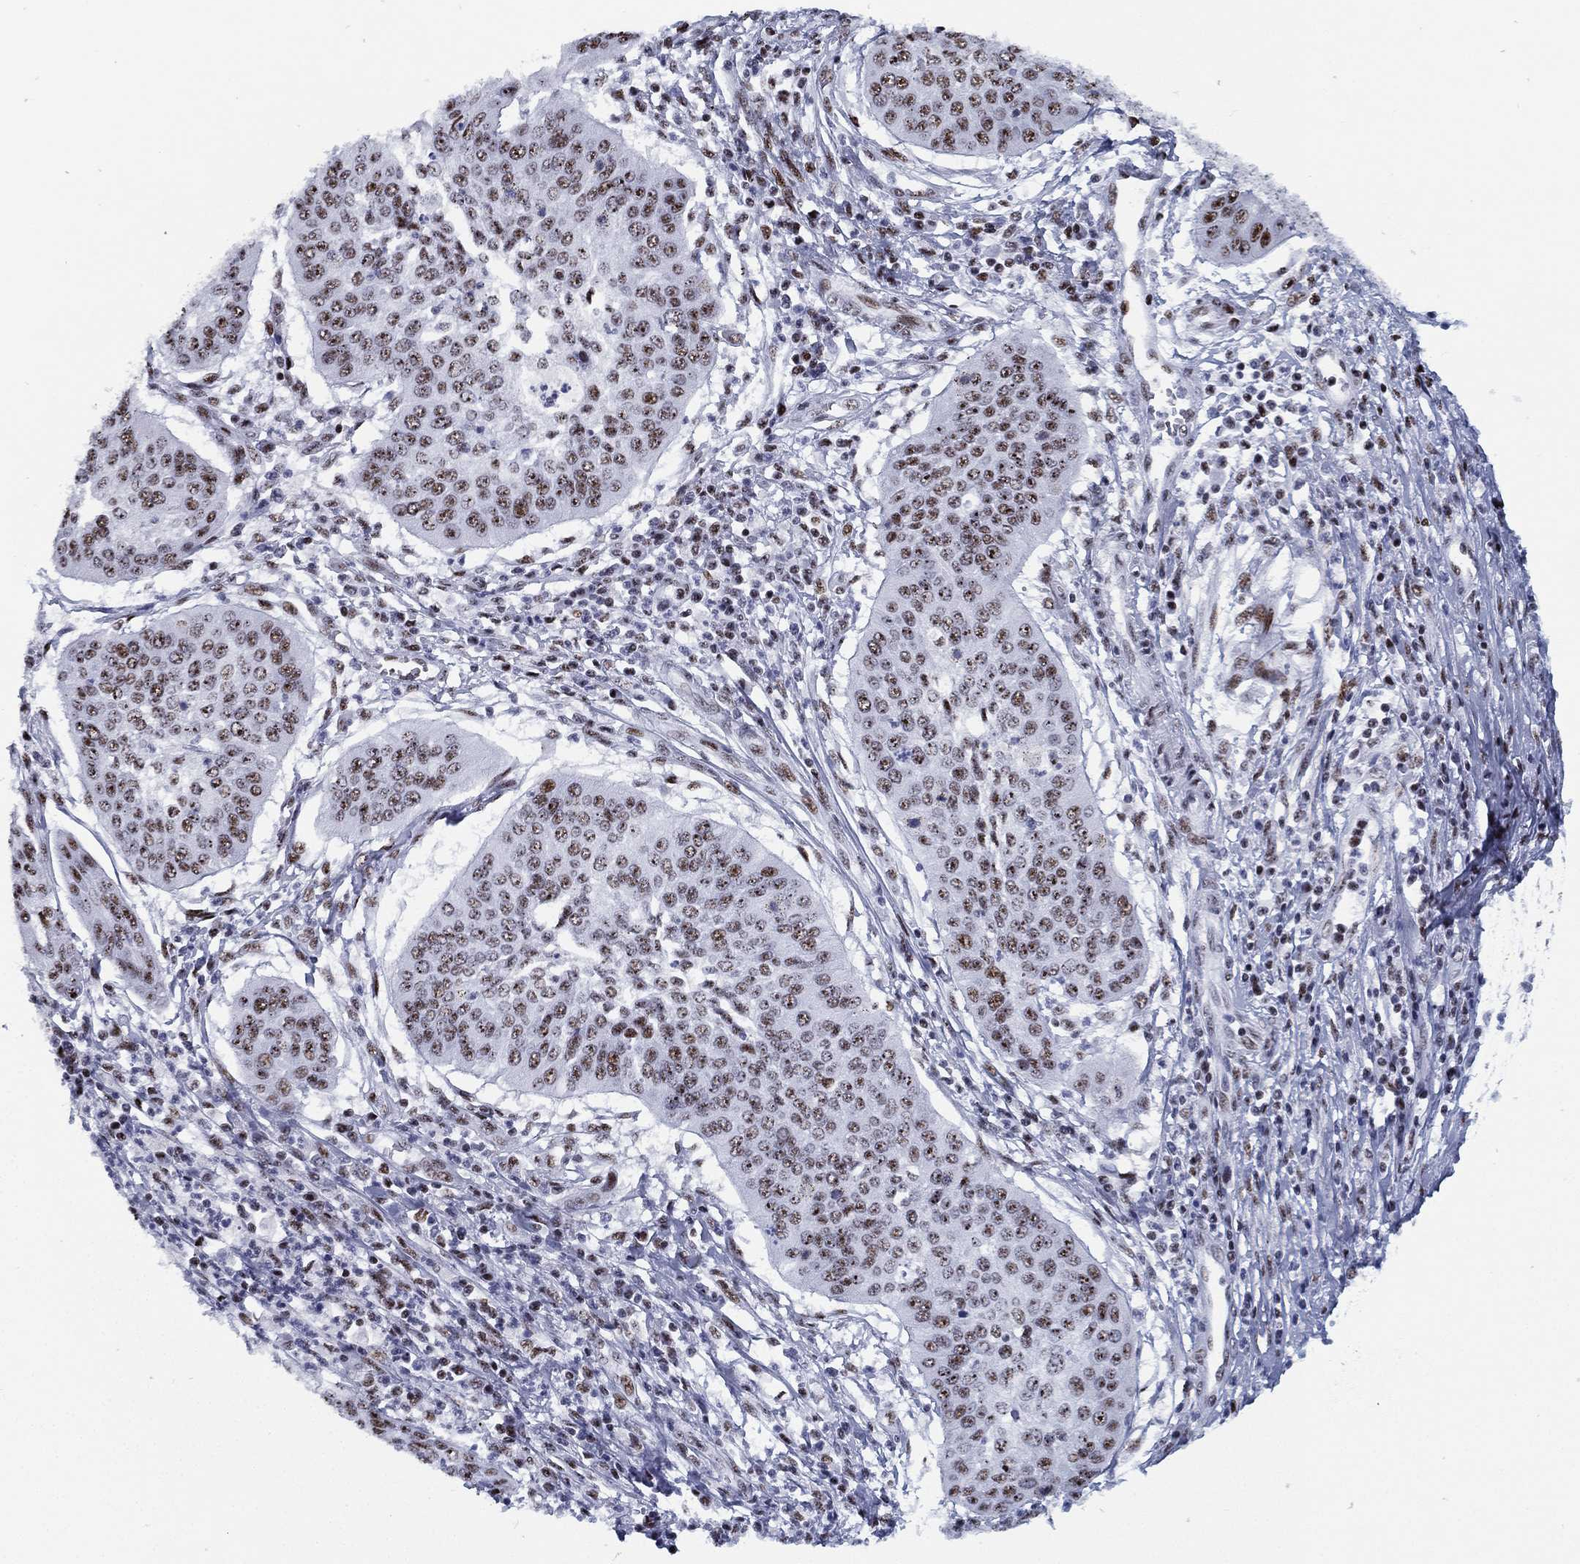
{"staining": {"intensity": "moderate", "quantity": ">75%", "location": "nuclear"}, "tissue": "cervical cancer", "cell_type": "Tumor cells", "image_type": "cancer", "snomed": [{"axis": "morphology", "description": "Normal tissue, NOS"}, {"axis": "morphology", "description": "Squamous cell carcinoma, NOS"}, {"axis": "topography", "description": "Cervix"}], "caption": "Brown immunohistochemical staining in cervical cancer demonstrates moderate nuclear positivity in about >75% of tumor cells.", "gene": "CYB561D2", "patient": {"sex": "female", "age": 39}}